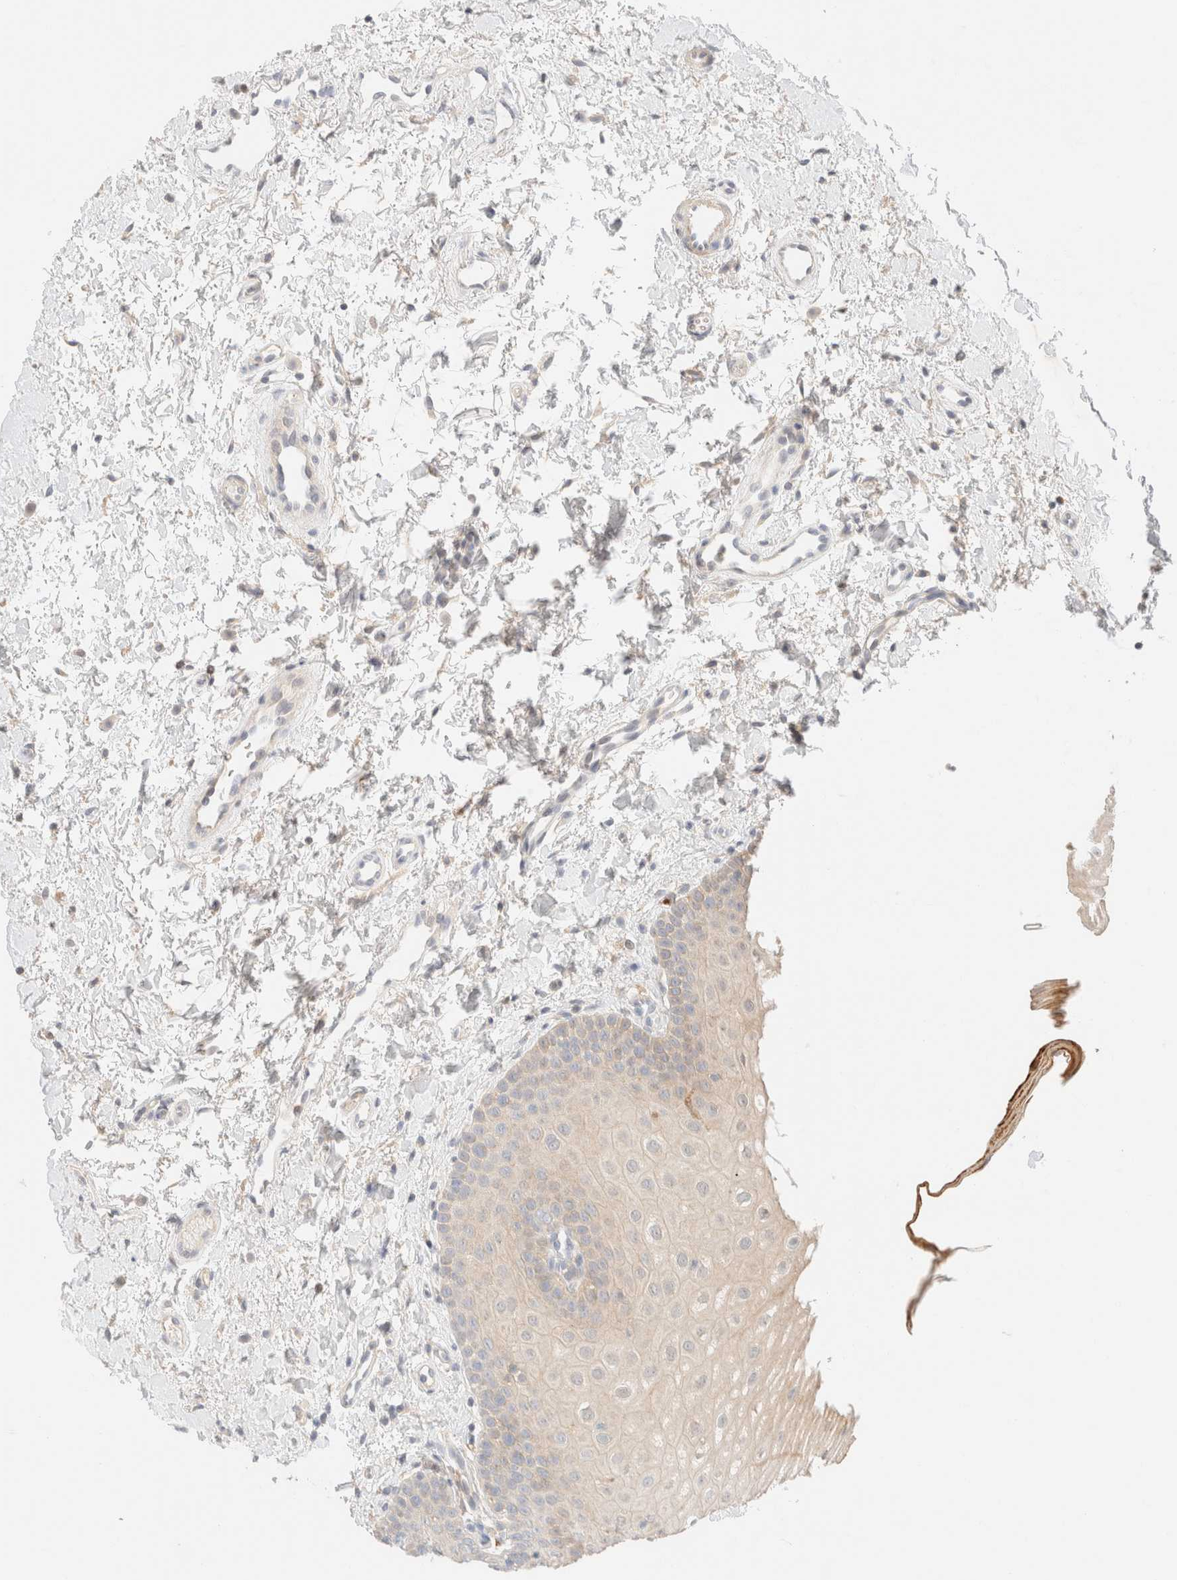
{"staining": {"intensity": "weak", "quantity": ">75%", "location": "cytoplasmic/membranous"}, "tissue": "oral mucosa", "cell_type": "Squamous epithelial cells", "image_type": "normal", "snomed": [{"axis": "morphology", "description": "Normal tissue, NOS"}, {"axis": "topography", "description": "Skin"}, {"axis": "topography", "description": "Oral tissue"}], "caption": "Immunohistochemistry (DAB (3,3'-diaminobenzidine)) staining of normal oral mucosa displays weak cytoplasmic/membranous protein positivity in about >75% of squamous epithelial cells.", "gene": "SGSM2", "patient": {"sex": "male", "age": 84}}